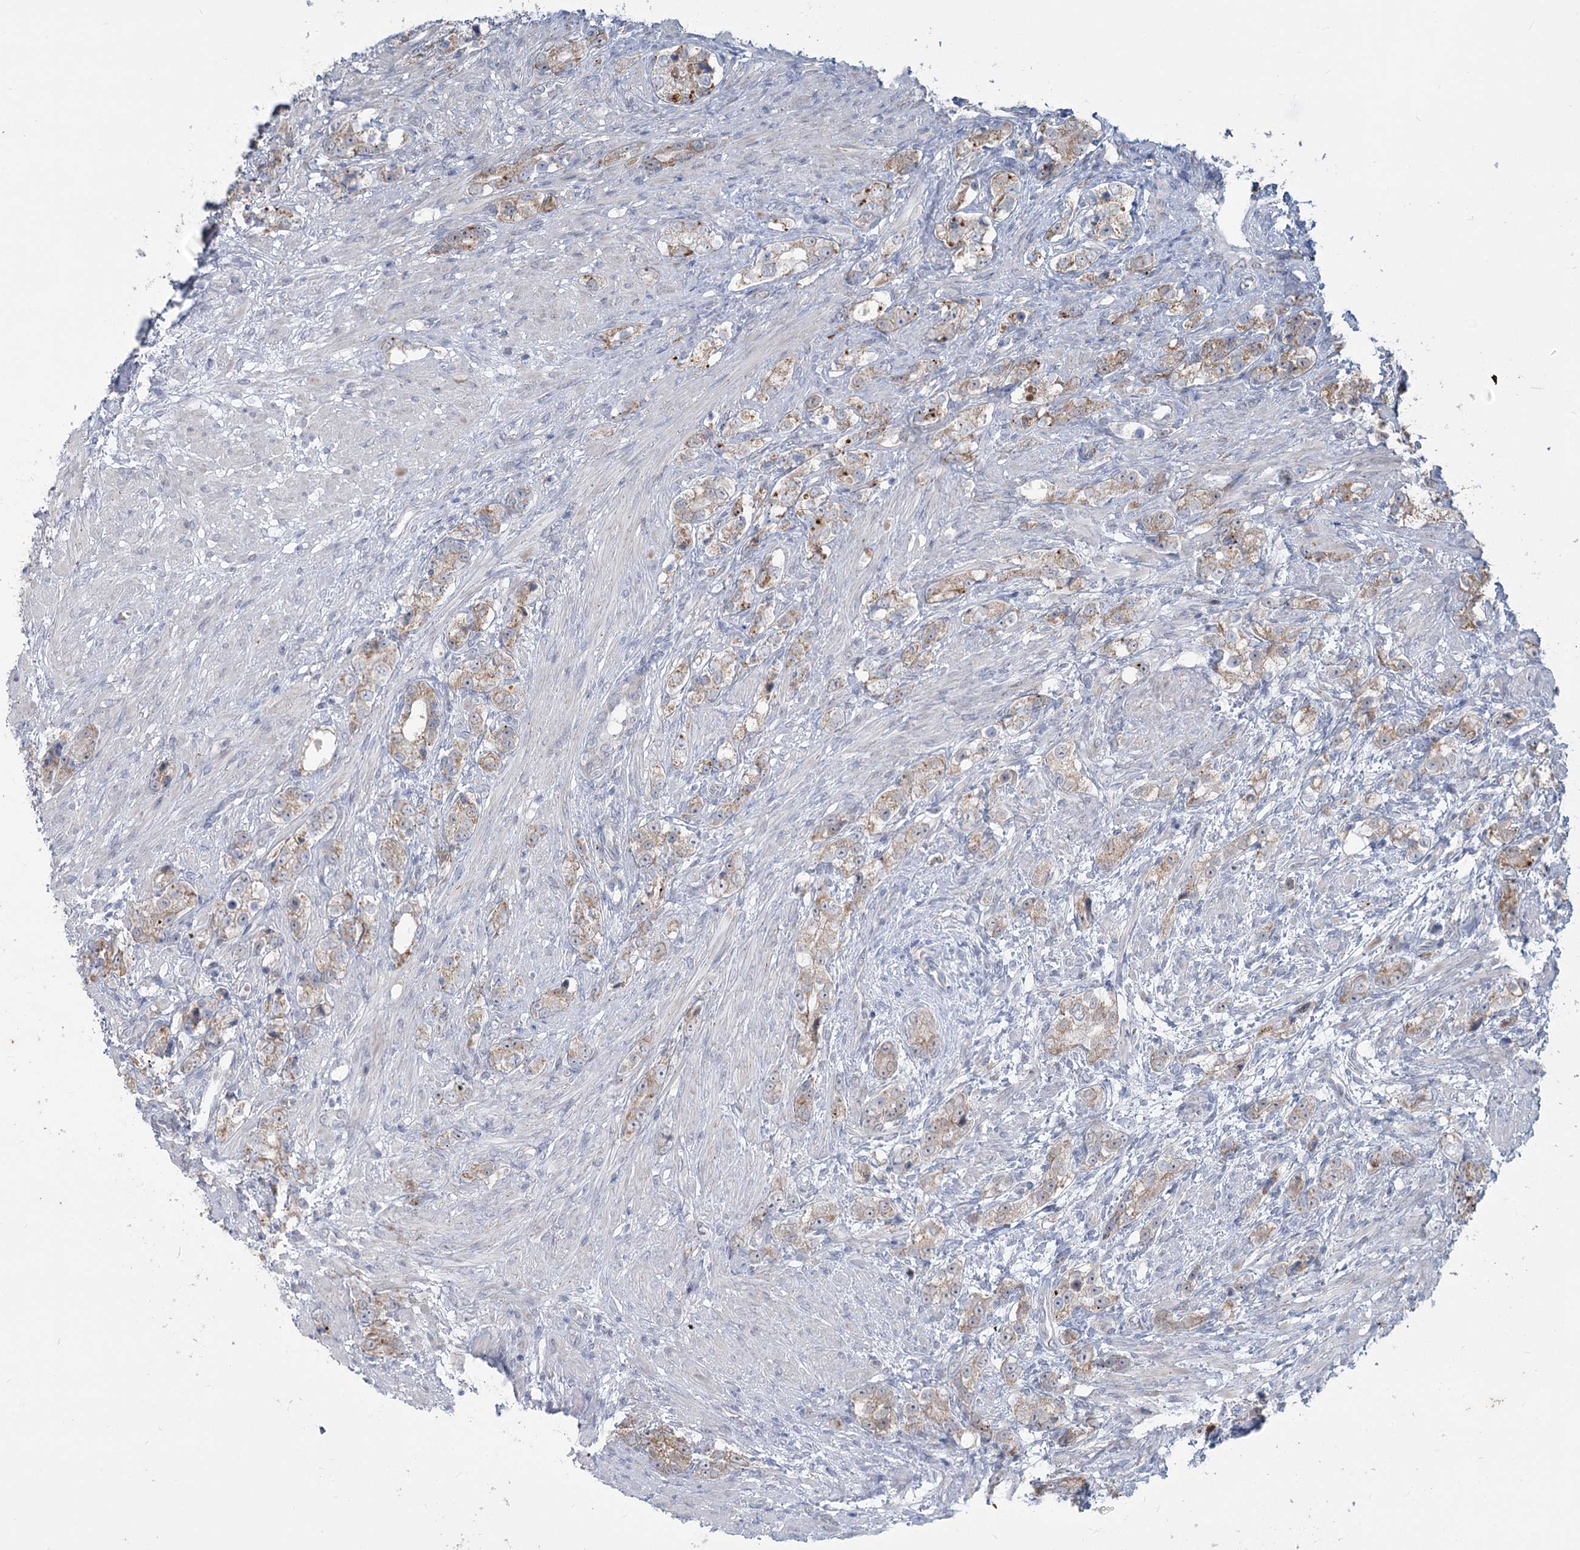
{"staining": {"intensity": "weak", "quantity": "25%-75%", "location": "cytoplasmic/membranous"}, "tissue": "prostate cancer", "cell_type": "Tumor cells", "image_type": "cancer", "snomed": [{"axis": "morphology", "description": "Adenocarcinoma, High grade"}, {"axis": "topography", "description": "Prostate"}], "caption": "A brown stain highlights weak cytoplasmic/membranous staining of a protein in adenocarcinoma (high-grade) (prostate) tumor cells.", "gene": "MTG1", "patient": {"sex": "male", "age": 63}}